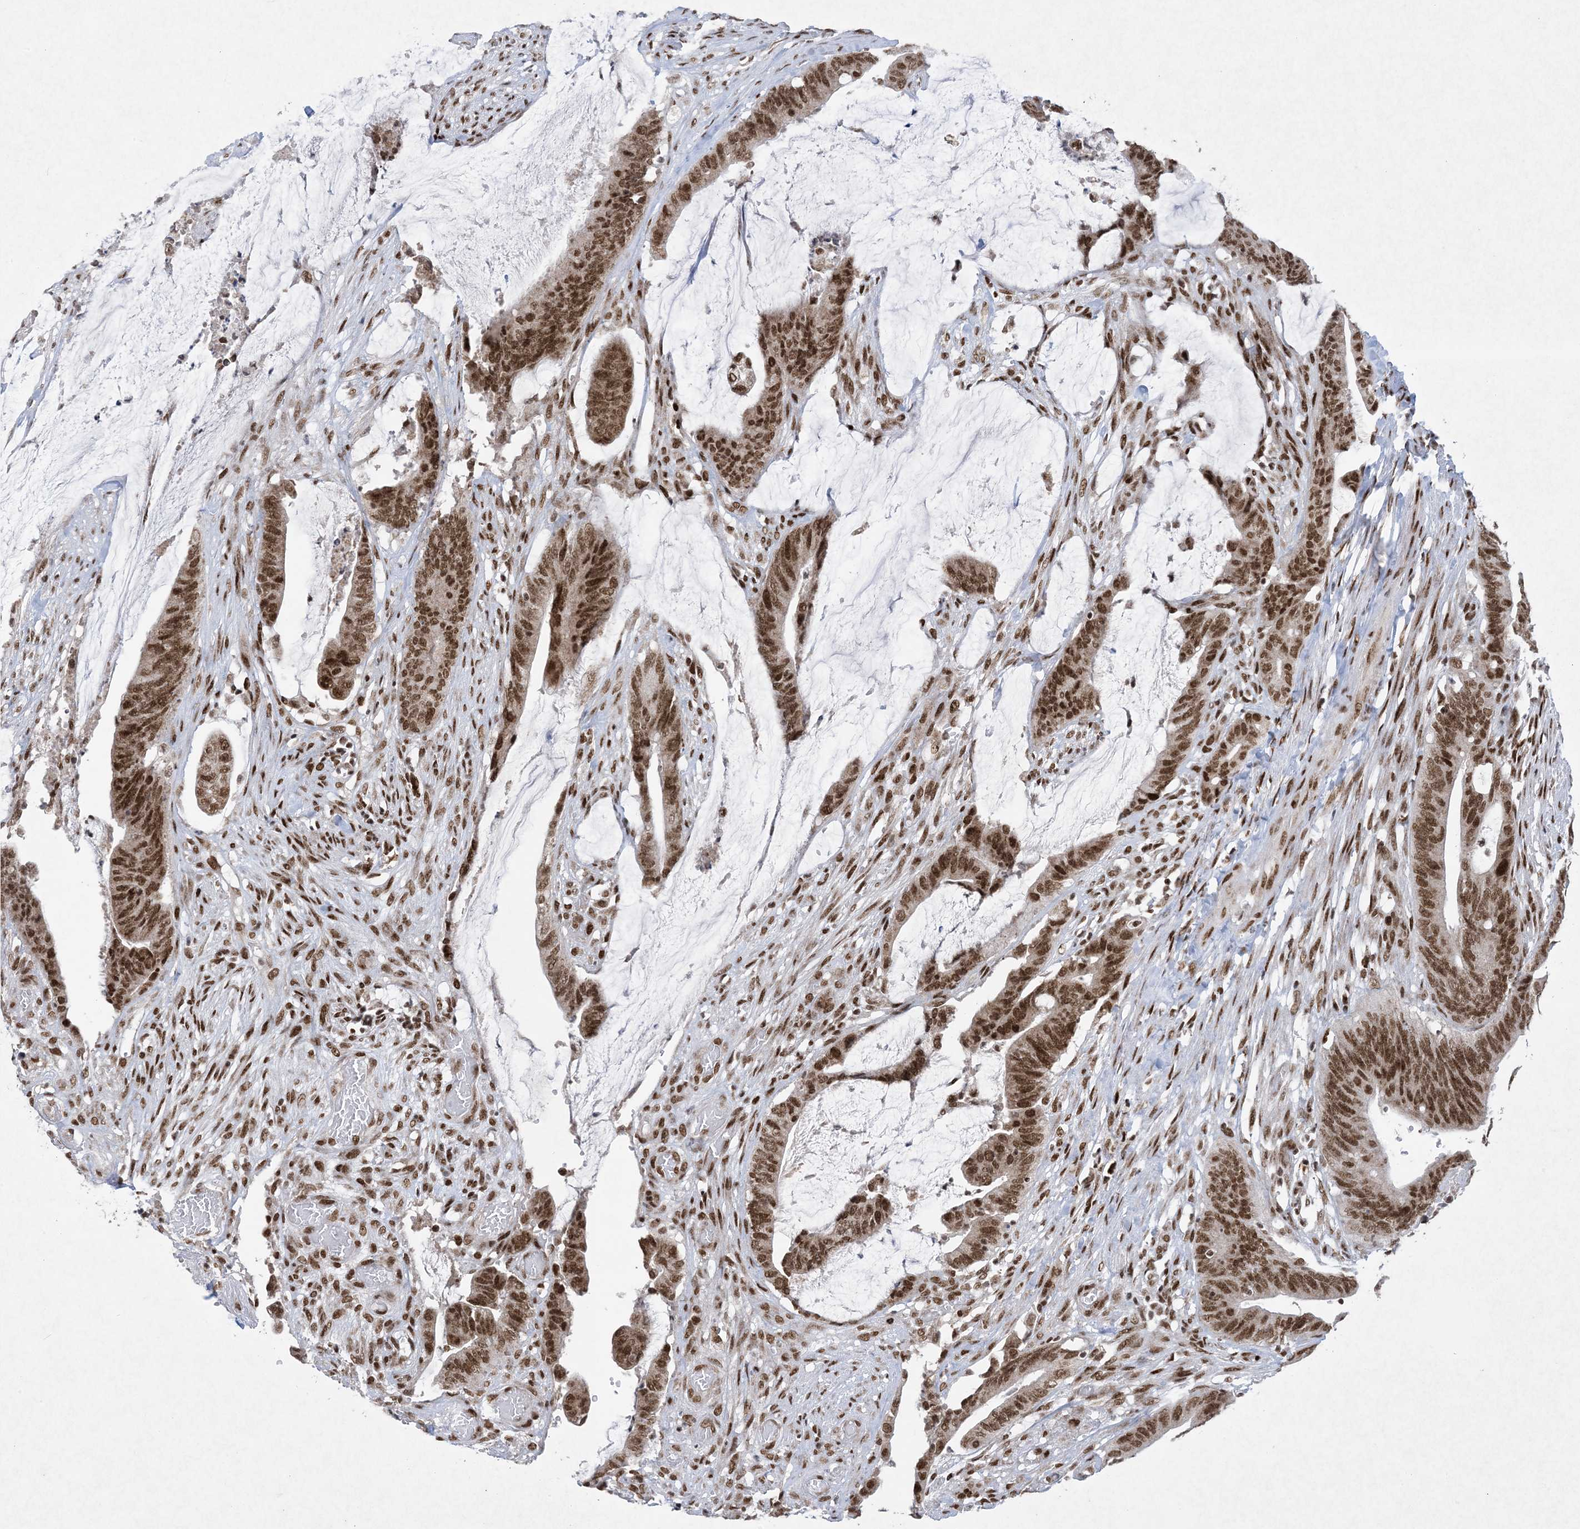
{"staining": {"intensity": "moderate", "quantity": ">75%", "location": "nuclear"}, "tissue": "colorectal cancer", "cell_type": "Tumor cells", "image_type": "cancer", "snomed": [{"axis": "morphology", "description": "Adenocarcinoma, NOS"}, {"axis": "topography", "description": "Rectum"}], "caption": "This is a photomicrograph of immunohistochemistry staining of colorectal cancer (adenocarcinoma), which shows moderate expression in the nuclear of tumor cells.", "gene": "PKNOX2", "patient": {"sex": "female", "age": 66}}